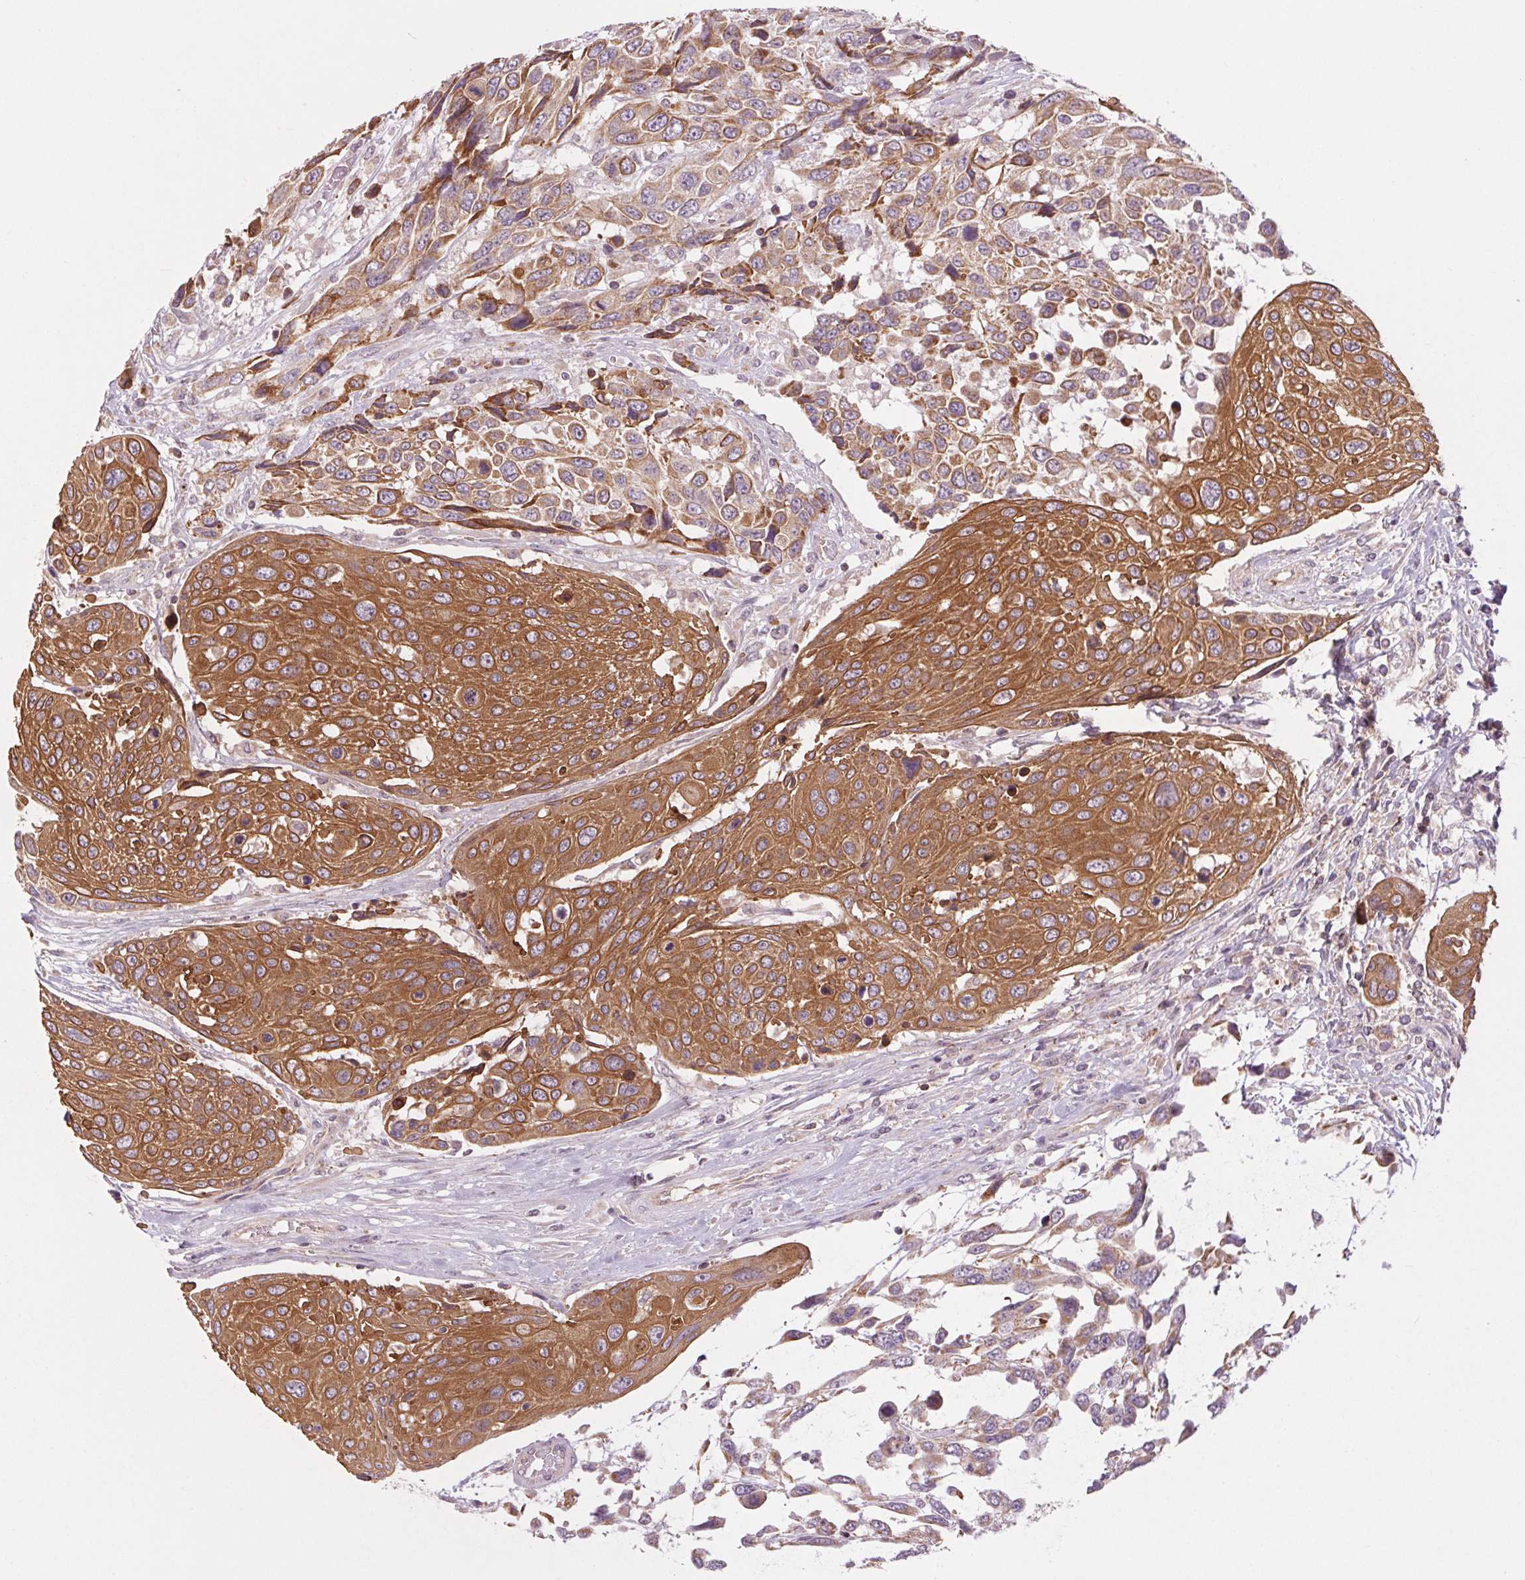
{"staining": {"intensity": "moderate", "quantity": ">75%", "location": "cytoplasmic/membranous"}, "tissue": "urothelial cancer", "cell_type": "Tumor cells", "image_type": "cancer", "snomed": [{"axis": "morphology", "description": "Urothelial carcinoma, High grade"}, {"axis": "topography", "description": "Urinary bladder"}], "caption": "A micrograph of human high-grade urothelial carcinoma stained for a protein displays moderate cytoplasmic/membranous brown staining in tumor cells.", "gene": "MAP3K5", "patient": {"sex": "female", "age": 70}}